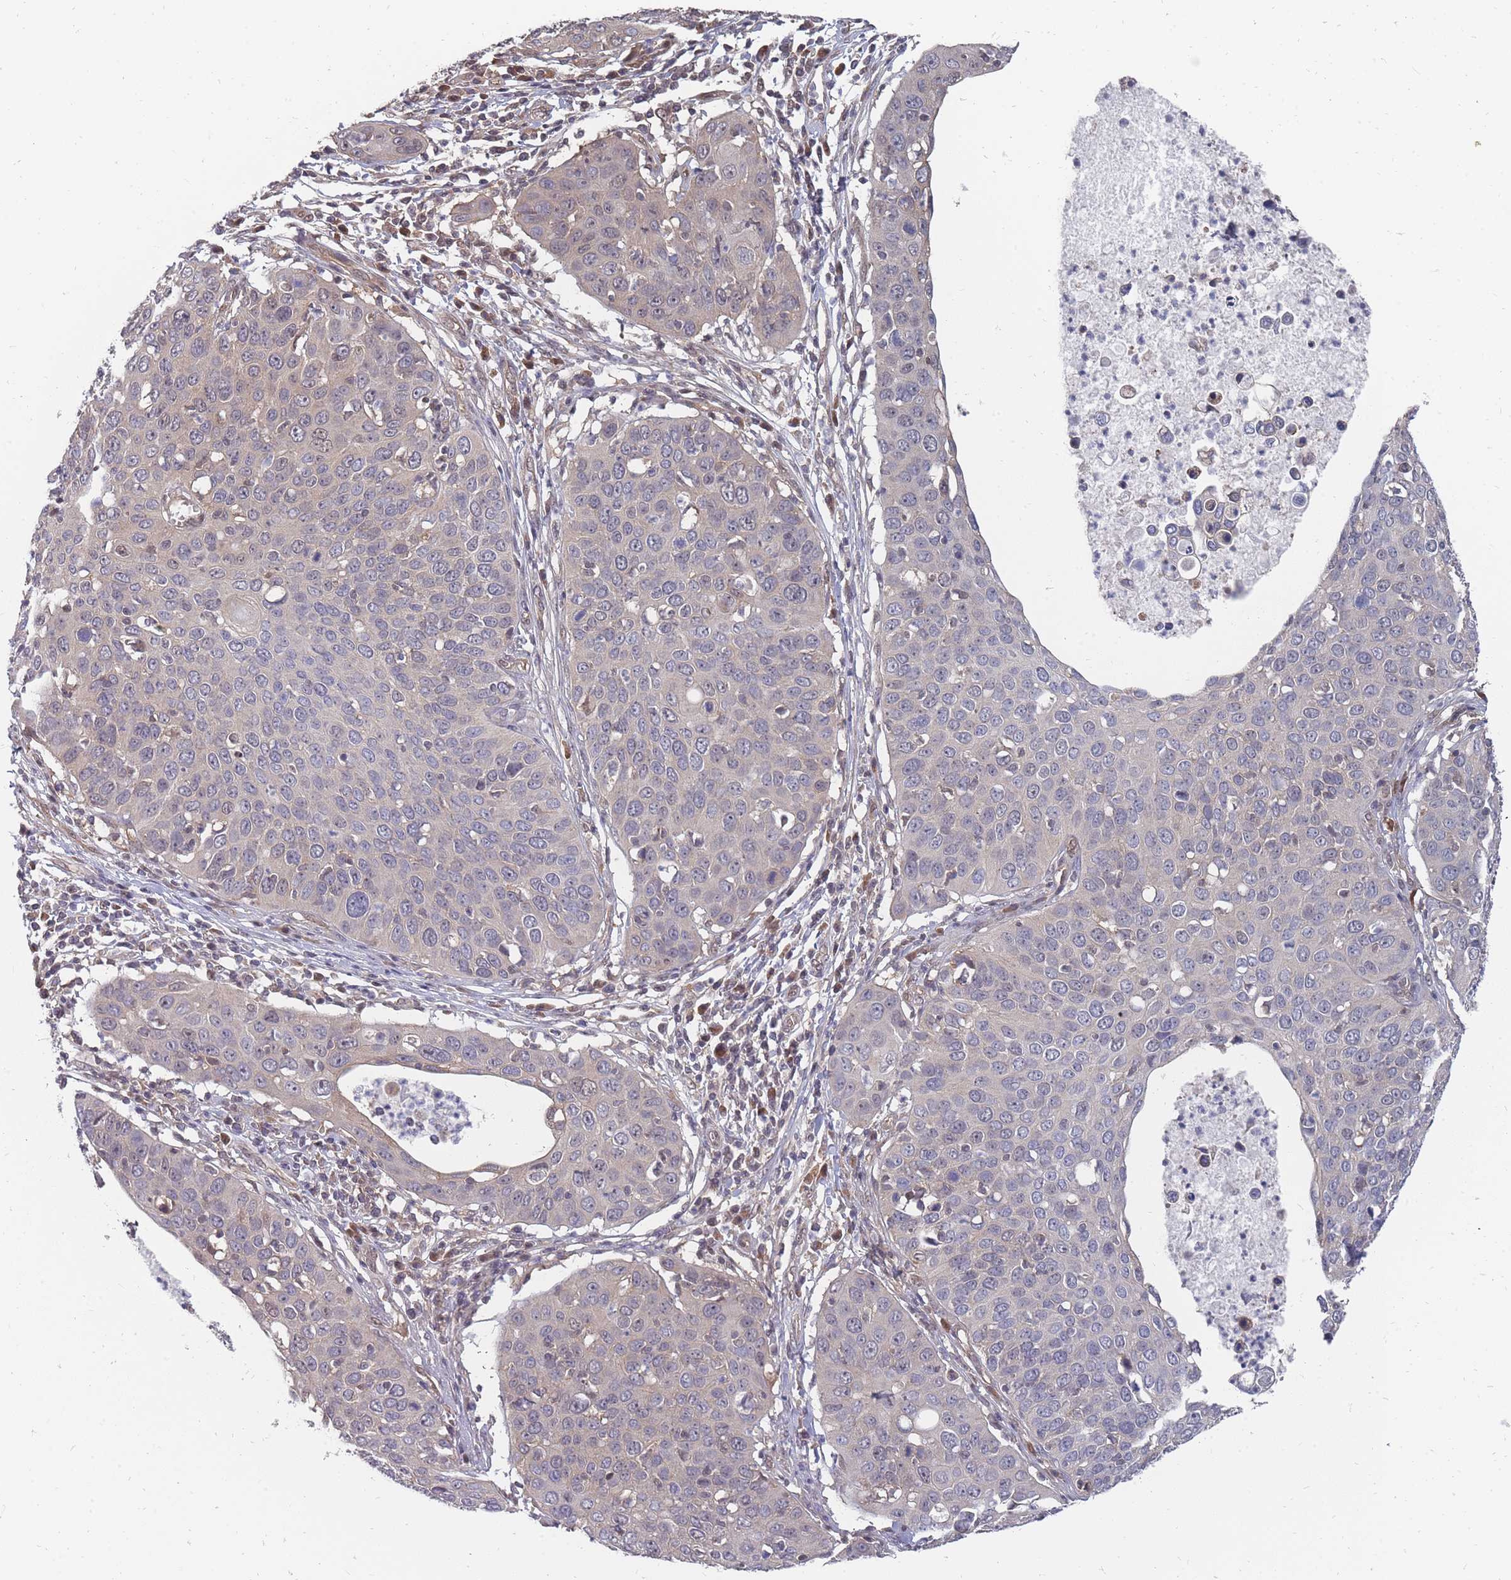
{"staining": {"intensity": "weak", "quantity": "<25%", "location": "cytoplasmic/membranous"}, "tissue": "cervical cancer", "cell_type": "Tumor cells", "image_type": "cancer", "snomed": [{"axis": "morphology", "description": "Squamous cell carcinoma, NOS"}, {"axis": "topography", "description": "Cervix"}], "caption": "Histopathology image shows no significant protein positivity in tumor cells of squamous cell carcinoma (cervical).", "gene": "NKD1", "patient": {"sex": "female", "age": 36}}